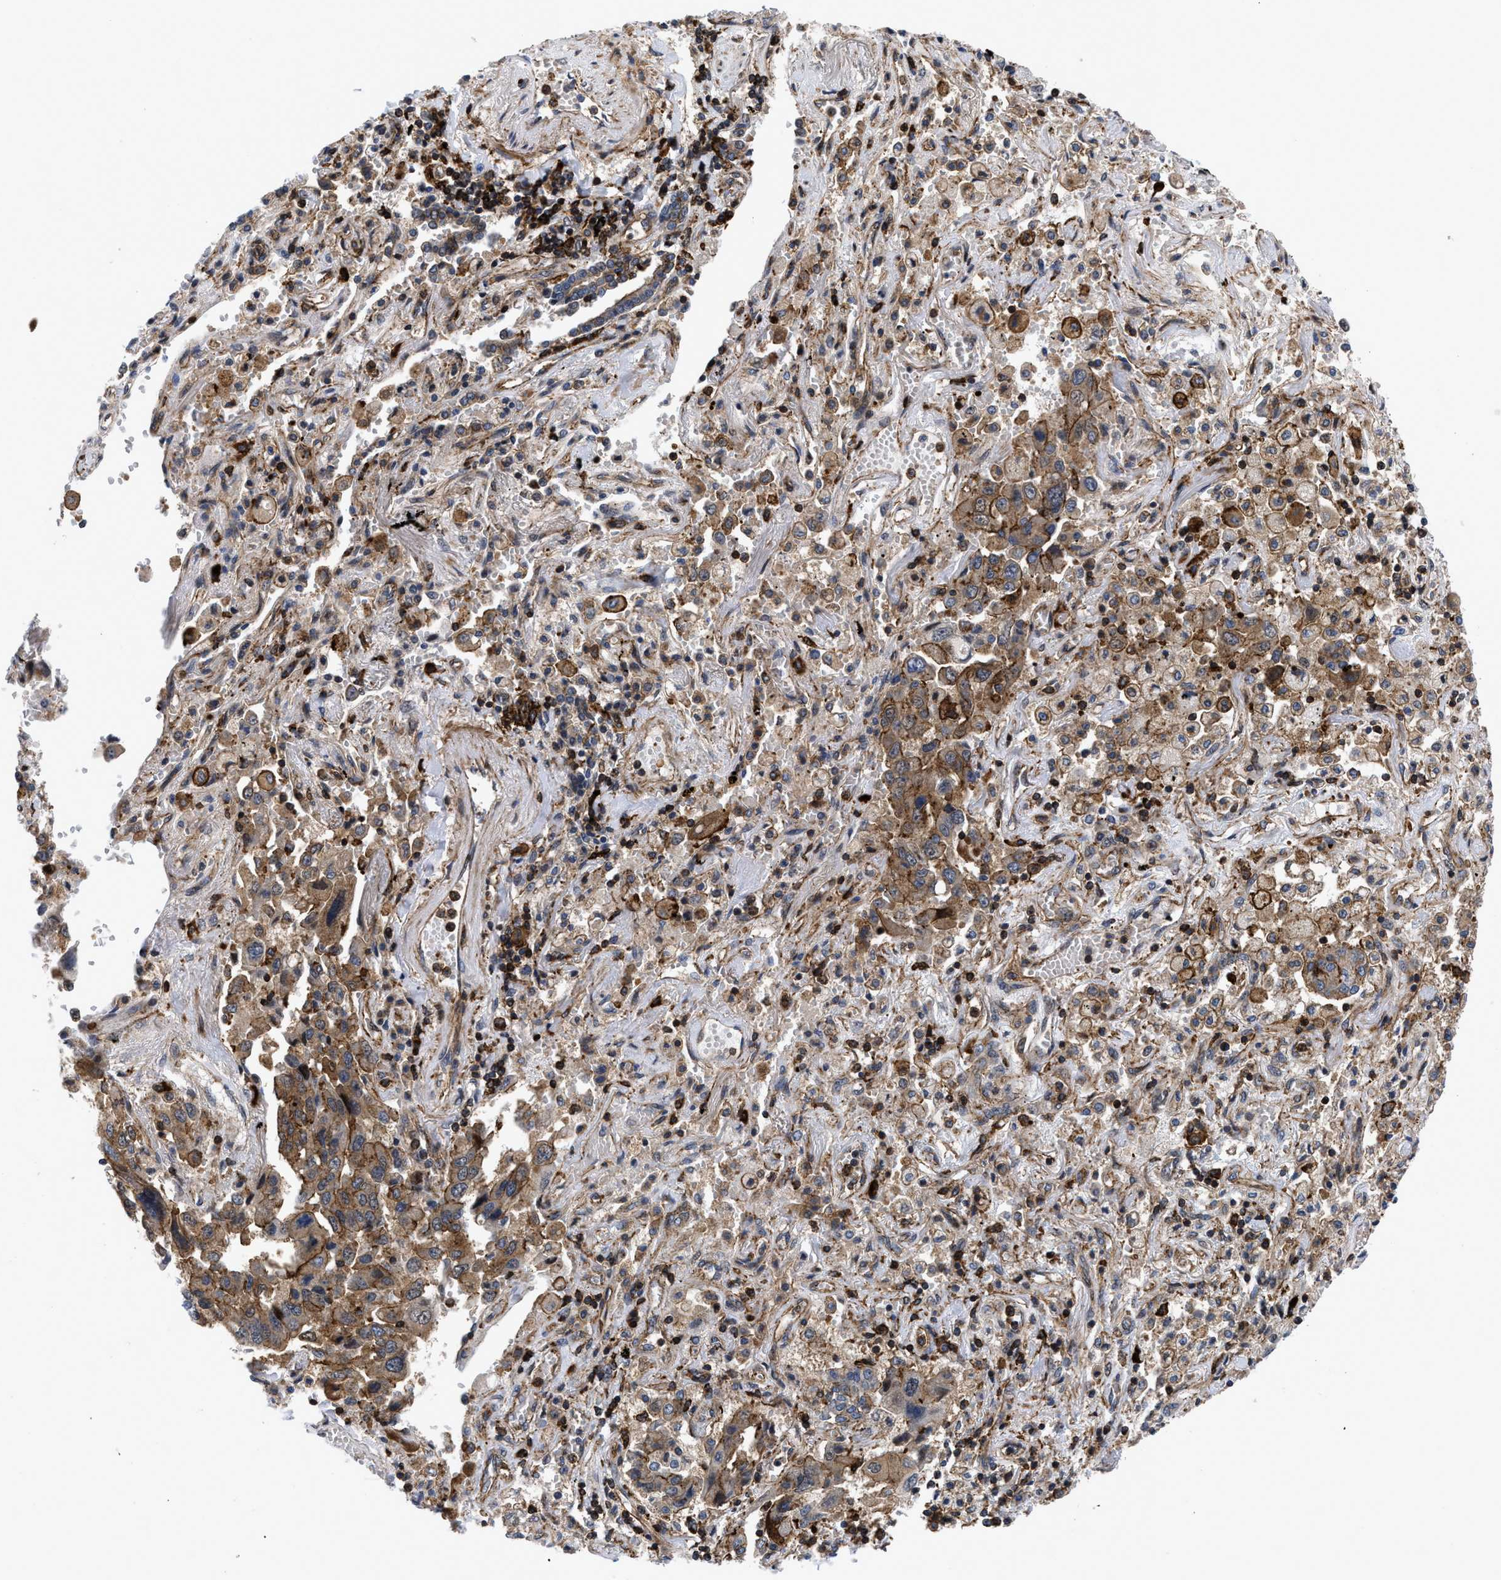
{"staining": {"intensity": "moderate", "quantity": ">75%", "location": "cytoplasmic/membranous"}, "tissue": "lung cancer", "cell_type": "Tumor cells", "image_type": "cancer", "snomed": [{"axis": "morphology", "description": "Adenocarcinoma, NOS"}, {"axis": "topography", "description": "Lung"}], "caption": "The photomicrograph reveals staining of lung cancer (adenocarcinoma), revealing moderate cytoplasmic/membranous protein positivity (brown color) within tumor cells.", "gene": "SPAST", "patient": {"sex": "female", "age": 65}}